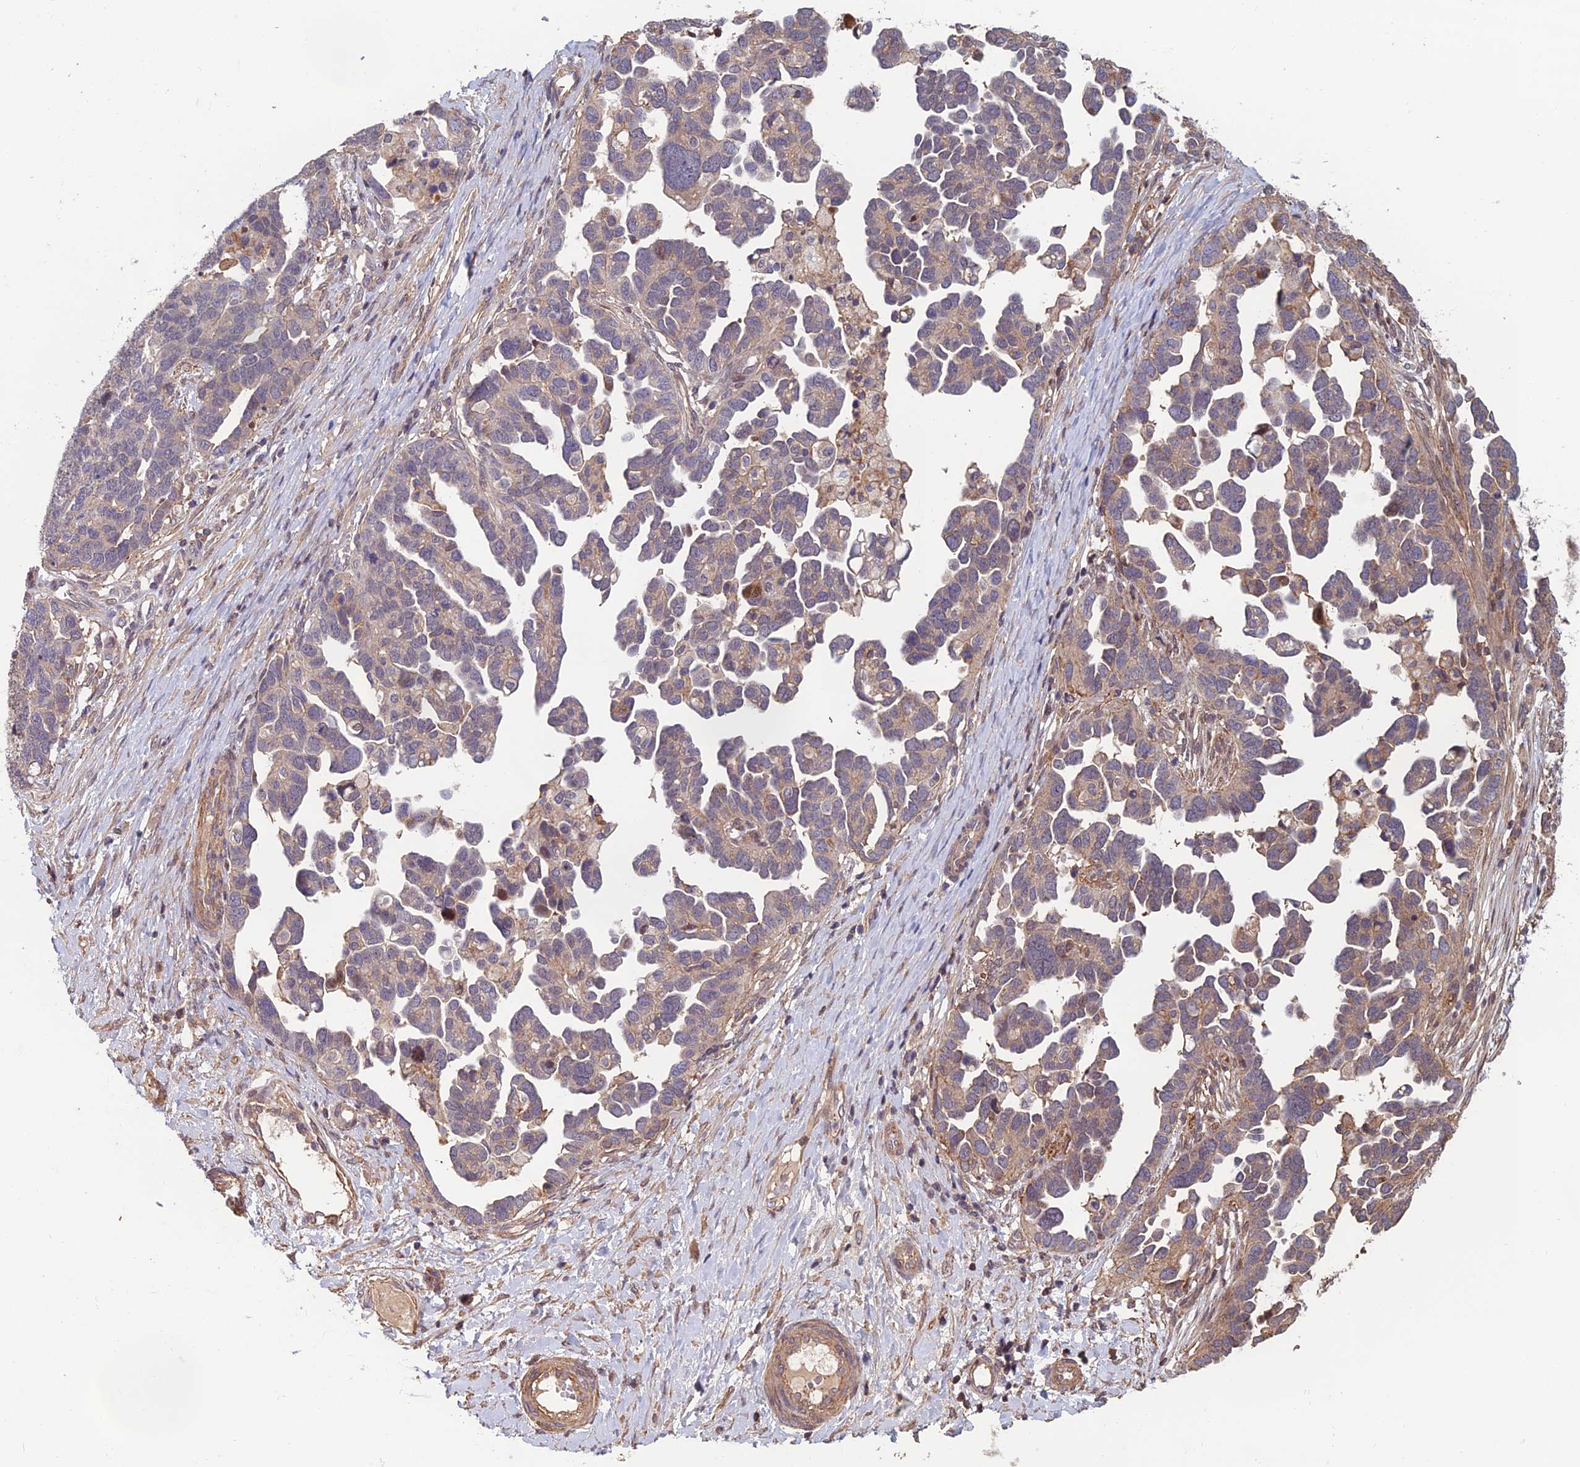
{"staining": {"intensity": "weak", "quantity": "<25%", "location": "cytoplasmic/membranous"}, "tissue": "ovarian cancer", "cell_type": "Tumor cells", "image_type": "cancer", "snomed": [{"axis": "morphology", "description": "Cystadenocarcinoma, serous, NOS"}, {"axis": "topography", "description": "Ovary"}], "caption": "Immunohistochemistry (IHC) image of human ovarian serous cystadenocarcinoma stained for a protein (brown), which reveals no staining in tumor cells.", "gene": "CCDC183", "patient": {"sex": "female", "age": 54}}